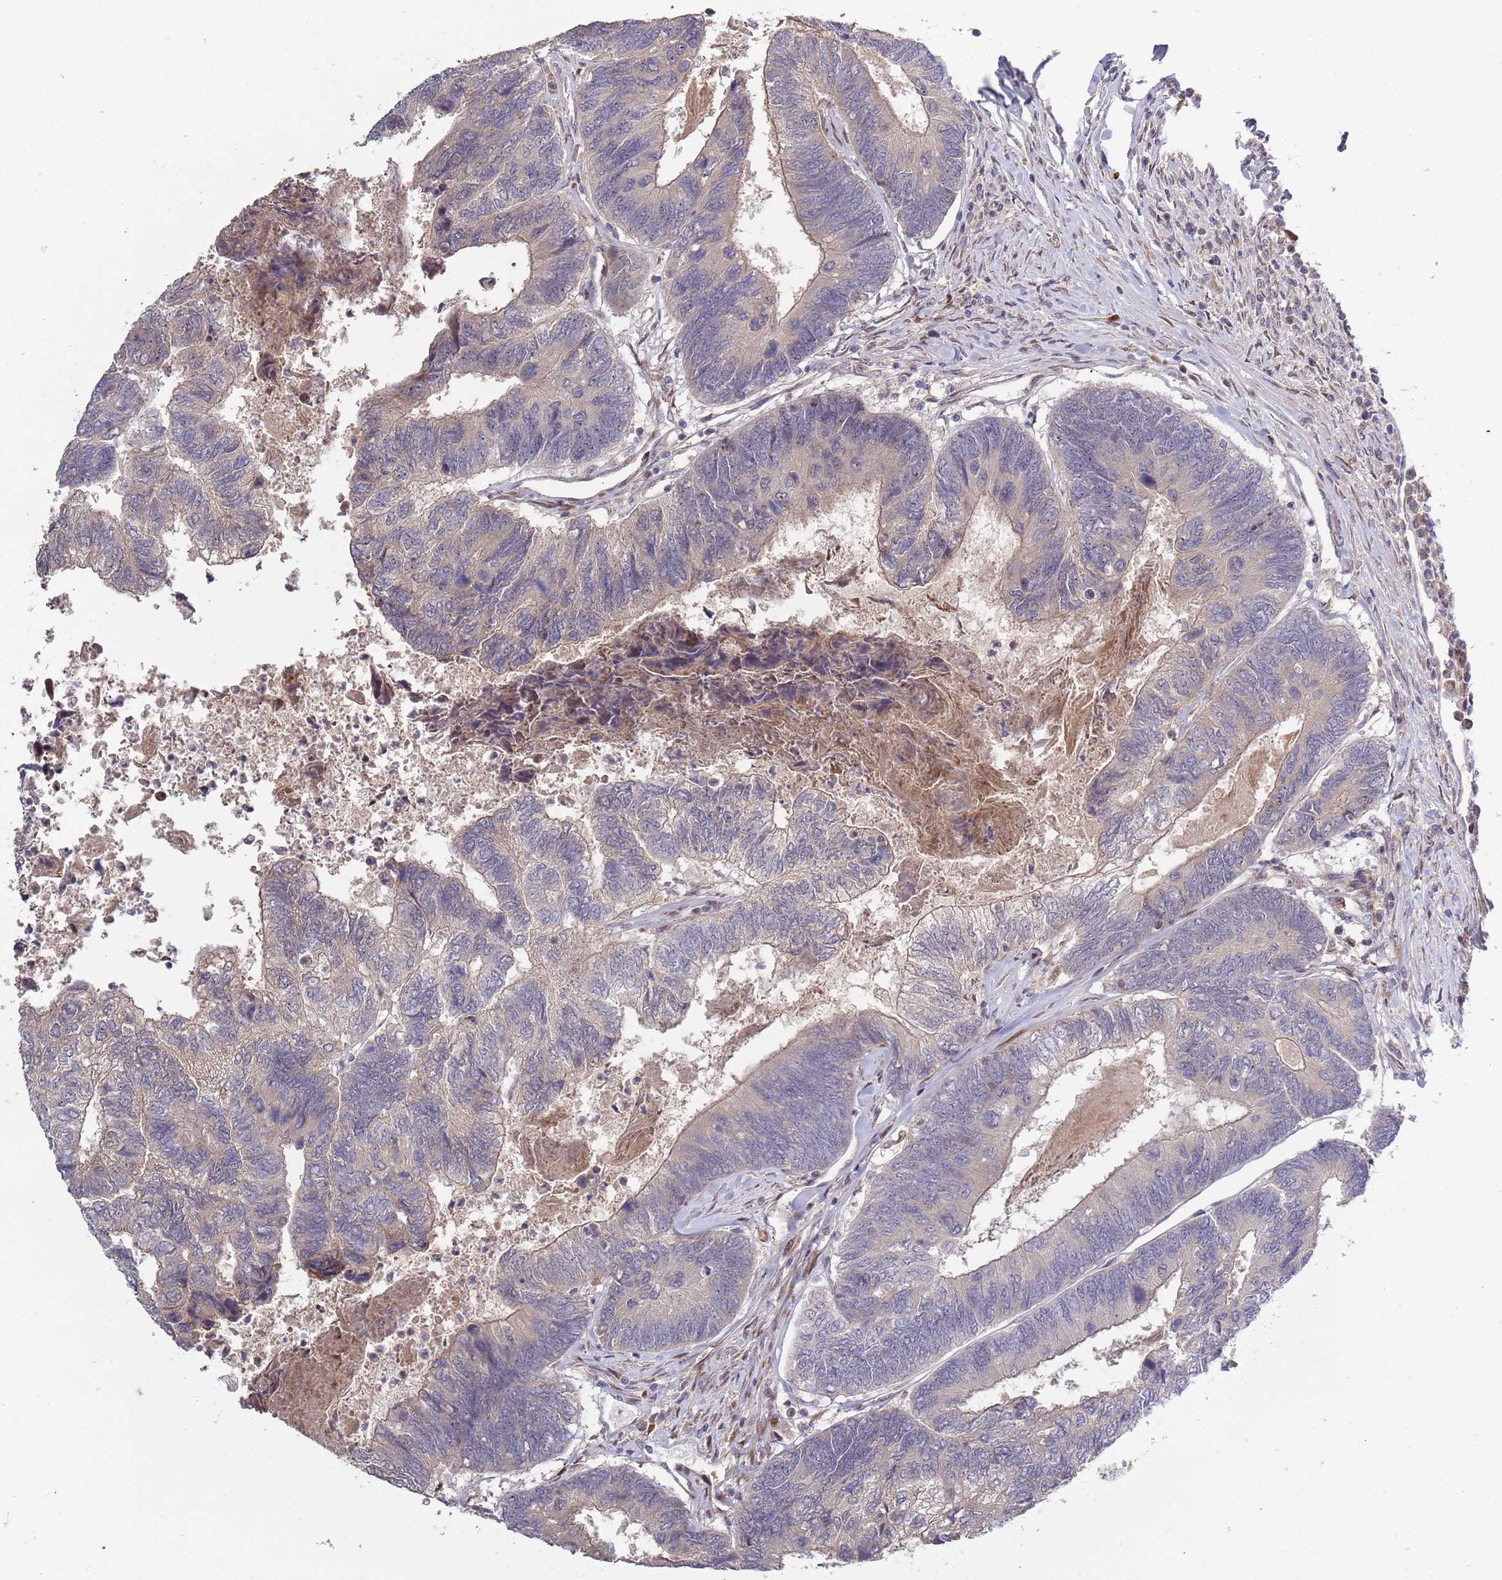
{"staining": {"intensity": "weak", "quantity": "<25%", "location": "cytoplasmic/membranous"}, "tissue": "colorectal cancer", "cell_type": "Tumor cells", "image_type": "cancer", "snomed": [{"axis": "morphology", "description": "Adenocarcinoma, NOS"}, {"axis": "topography", "description": "Colon"}], "caption": "Immunohistochemistry (IHC) photomicrograph of human colorectal cancer stained for a protein (brown), which demonstrates no expression in tumor cells.", "gene": "SYNDIG1L", "patient": {"sex": "female", "age": 67}}